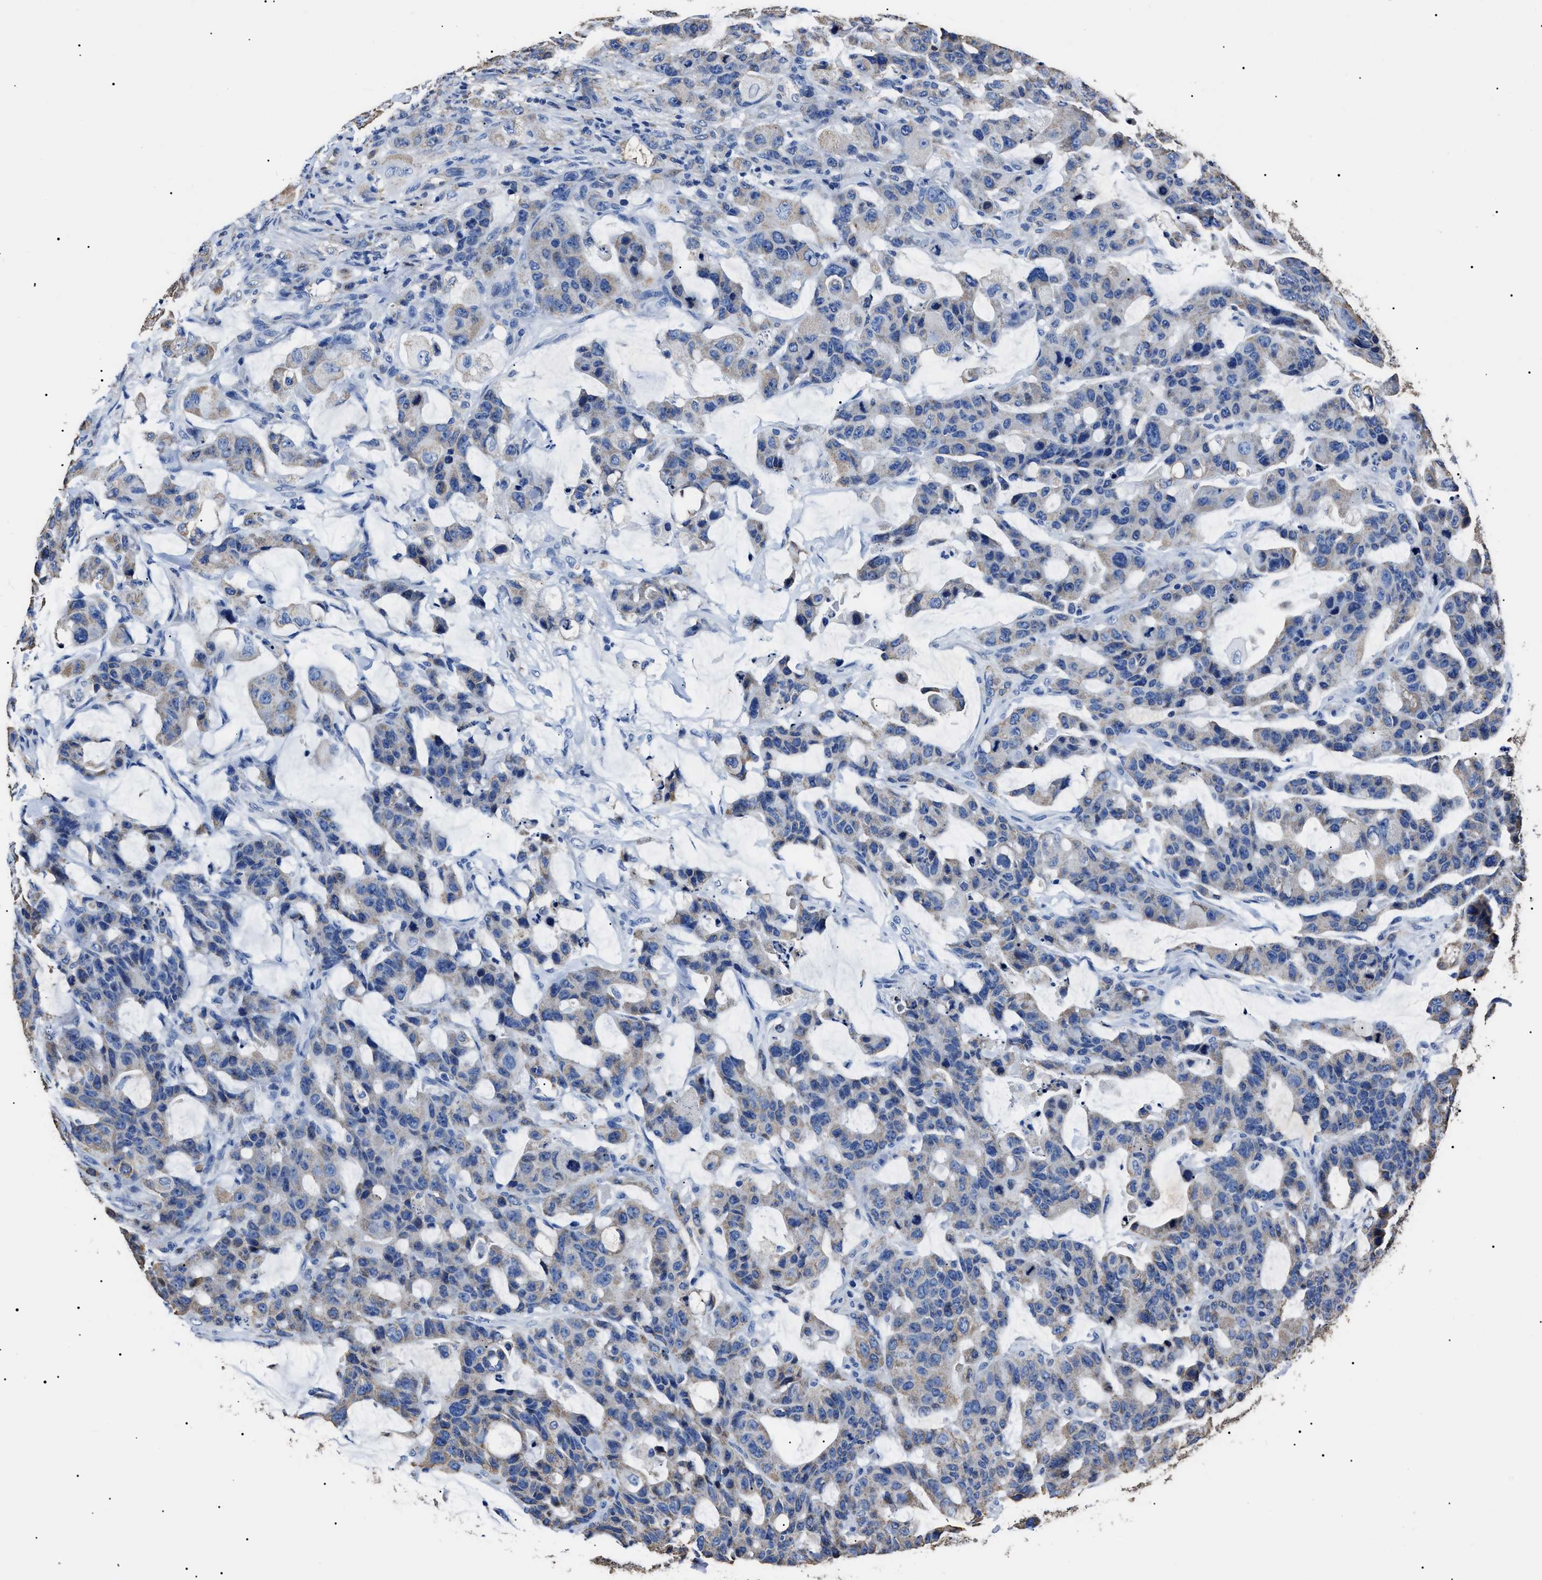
{"staining": {"intensity": "weak", "quantity": "<25%", "location": "cytoplasmic/membranous"}, "tissue": "colorectal cancer", "cell_type": "Tumor cells", "image_type": "cancer", "snomed": [{"axis": "morphology", "description": "Adenocarcinoma, NOS"}, {"axis": "topography", "description": "Colon"}], "caption": "Immunohistochemical staining of human adenocarcinoma (colorectal) shows no significant staining in tumor cells.", "gene": "ALDH1A1", "patient": {"sex": "male", "age": 76}}